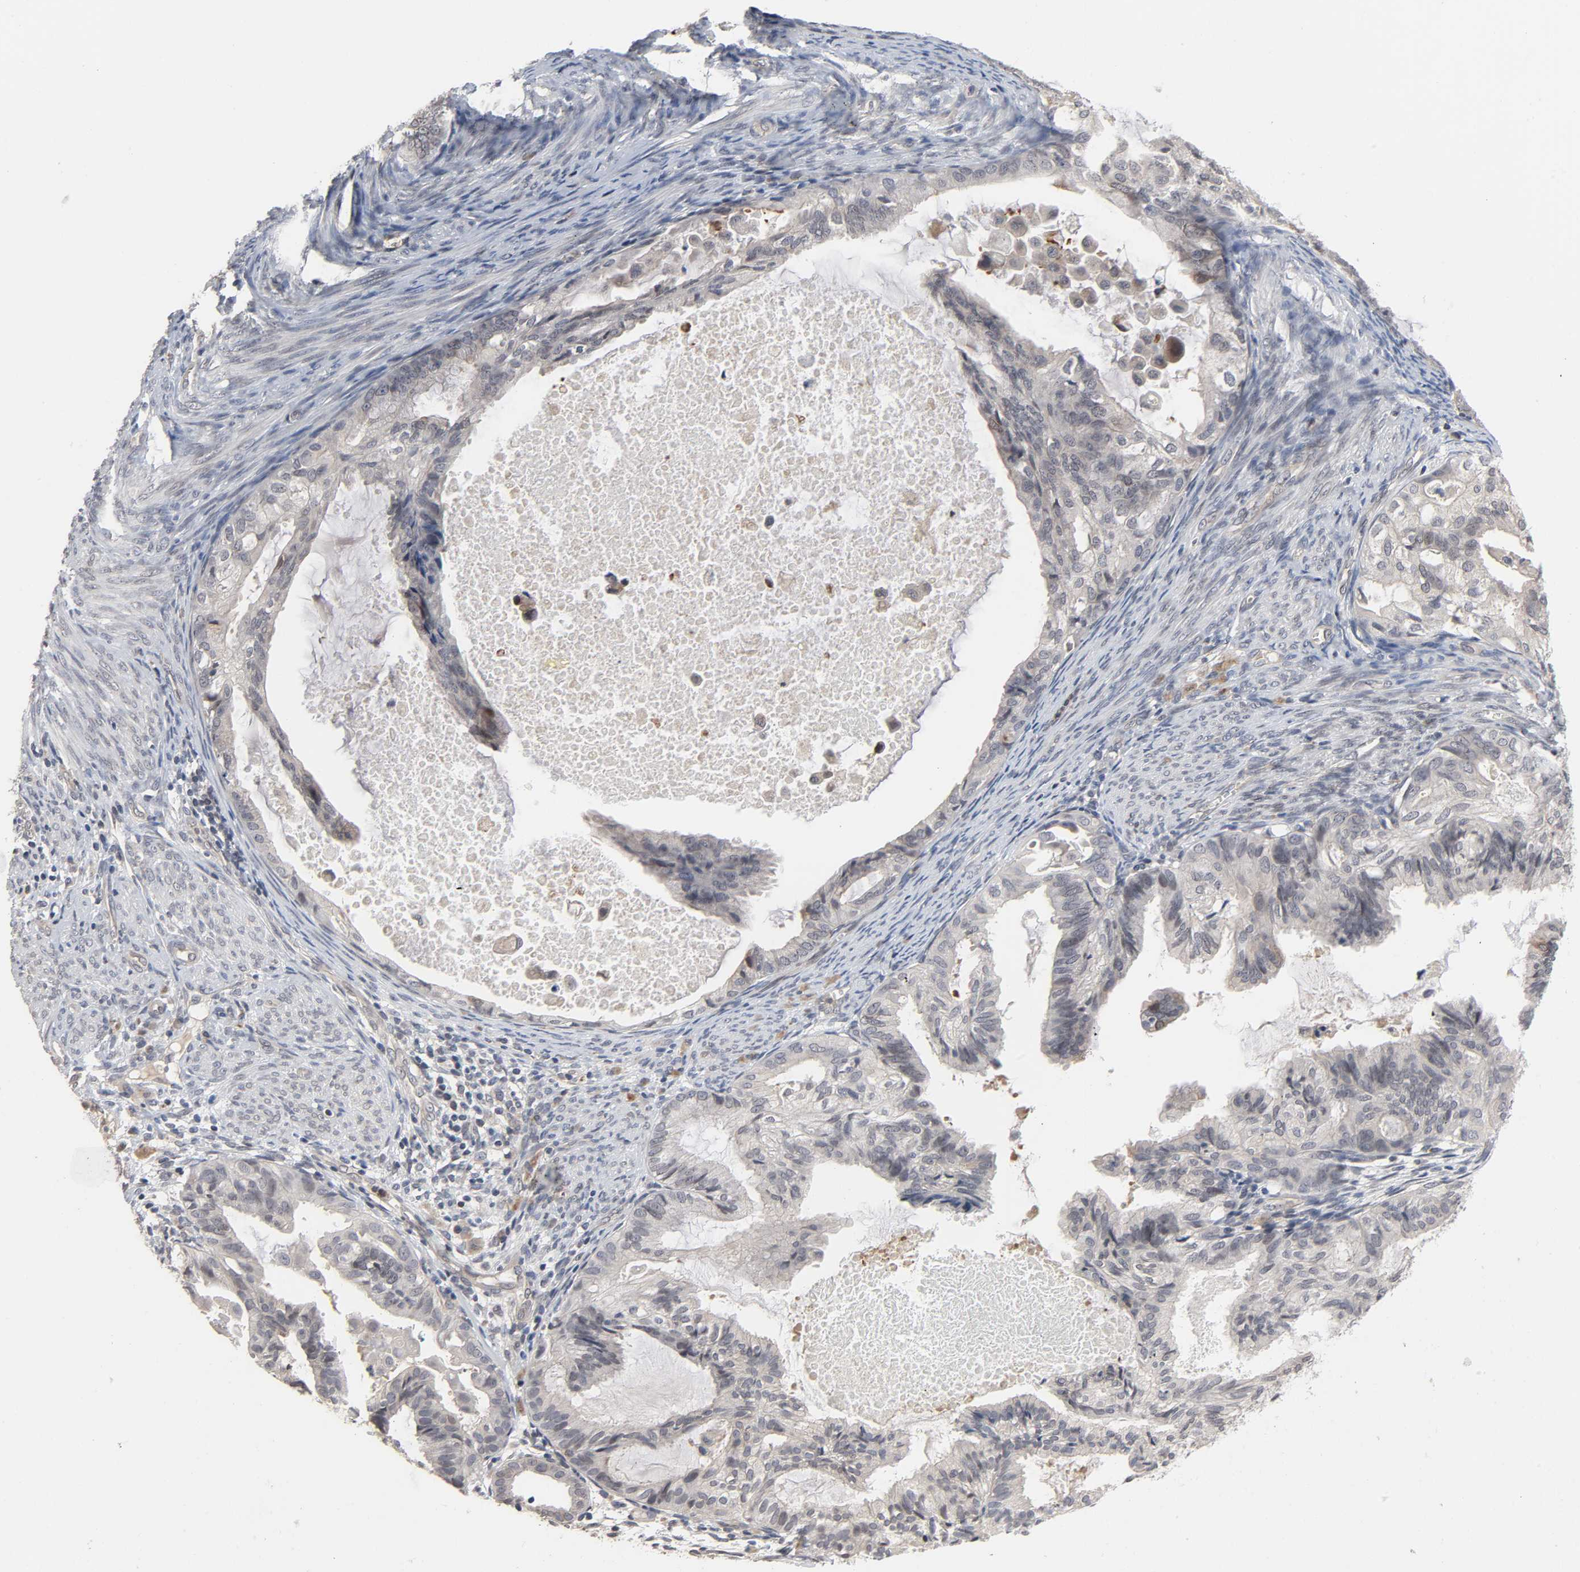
{"staining": {"intensity": "weak", "quantity": "<25%", "location": "cytoplasmic/membranous"}, "tissue": "cervical cancer", "cell_type": "Tumor cells", "image_type": "cancer", "snomed": [{"axis": "morphology", "description": "Normal tissue, NOS"}, {"axis": "morphology", "description": "Adenocarcinoma, NOS"}, {"axis": "topography", "description": "Cervix"}, {"axis": "topography", "description": "Endometrium"}], "caption": "Immunohistochemistry (IHC) histopathology image of cervical cancer stained for a protein (brown), which shows no positivity in tumor cells.", "gene": "CCDC175", "patient": {"sex": "female", "age": 86}}